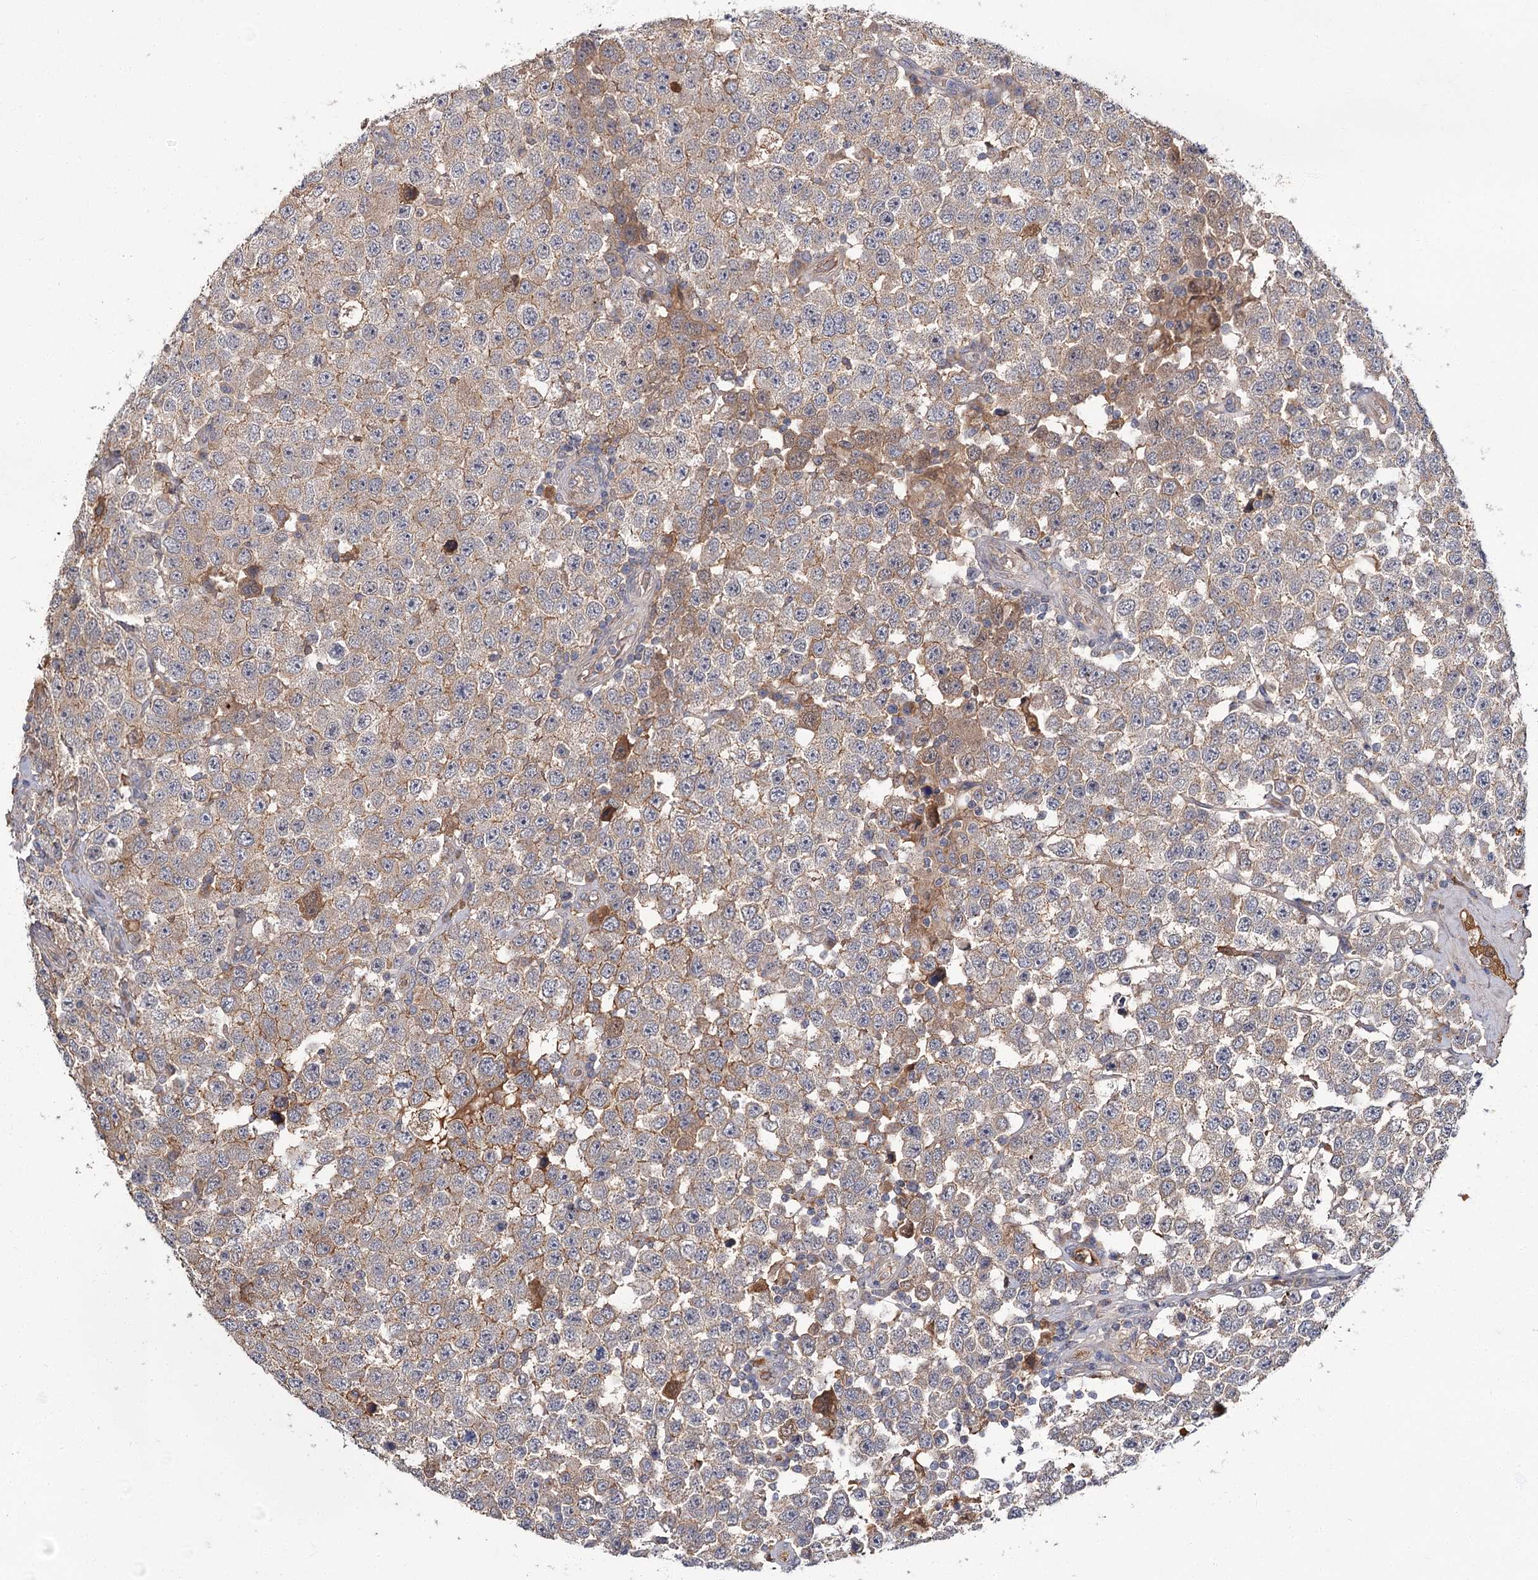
{"staining": {"intensity": "weak", "quantity": "25%-75%", "location": "cytoplasmic/membranous"}, "tissue": "testis cancer", "cell_type": "Tumor cells", "image_type": "cancer", "snomed": [{"axis": "morphology", "description": "Seminoma, NOS"}, {"axis": "topography", "description": "Testis"}], "caption": "Immunohistochemistry staining of seminoma (testis), which demonstrates low levels of weak cytoplasmic/membranous staining in approximately 25%-75% of tumor cells indicating weak cytoplasmic/membranous protein expression. The staining was performed using DAB (3,3'-diaminobenzidine) (brown) for protein detection and nuclei were counterstained in hematoxylin (blue).", "gene": "MFN1", "patient": {"sex": "male", "age": 28}}